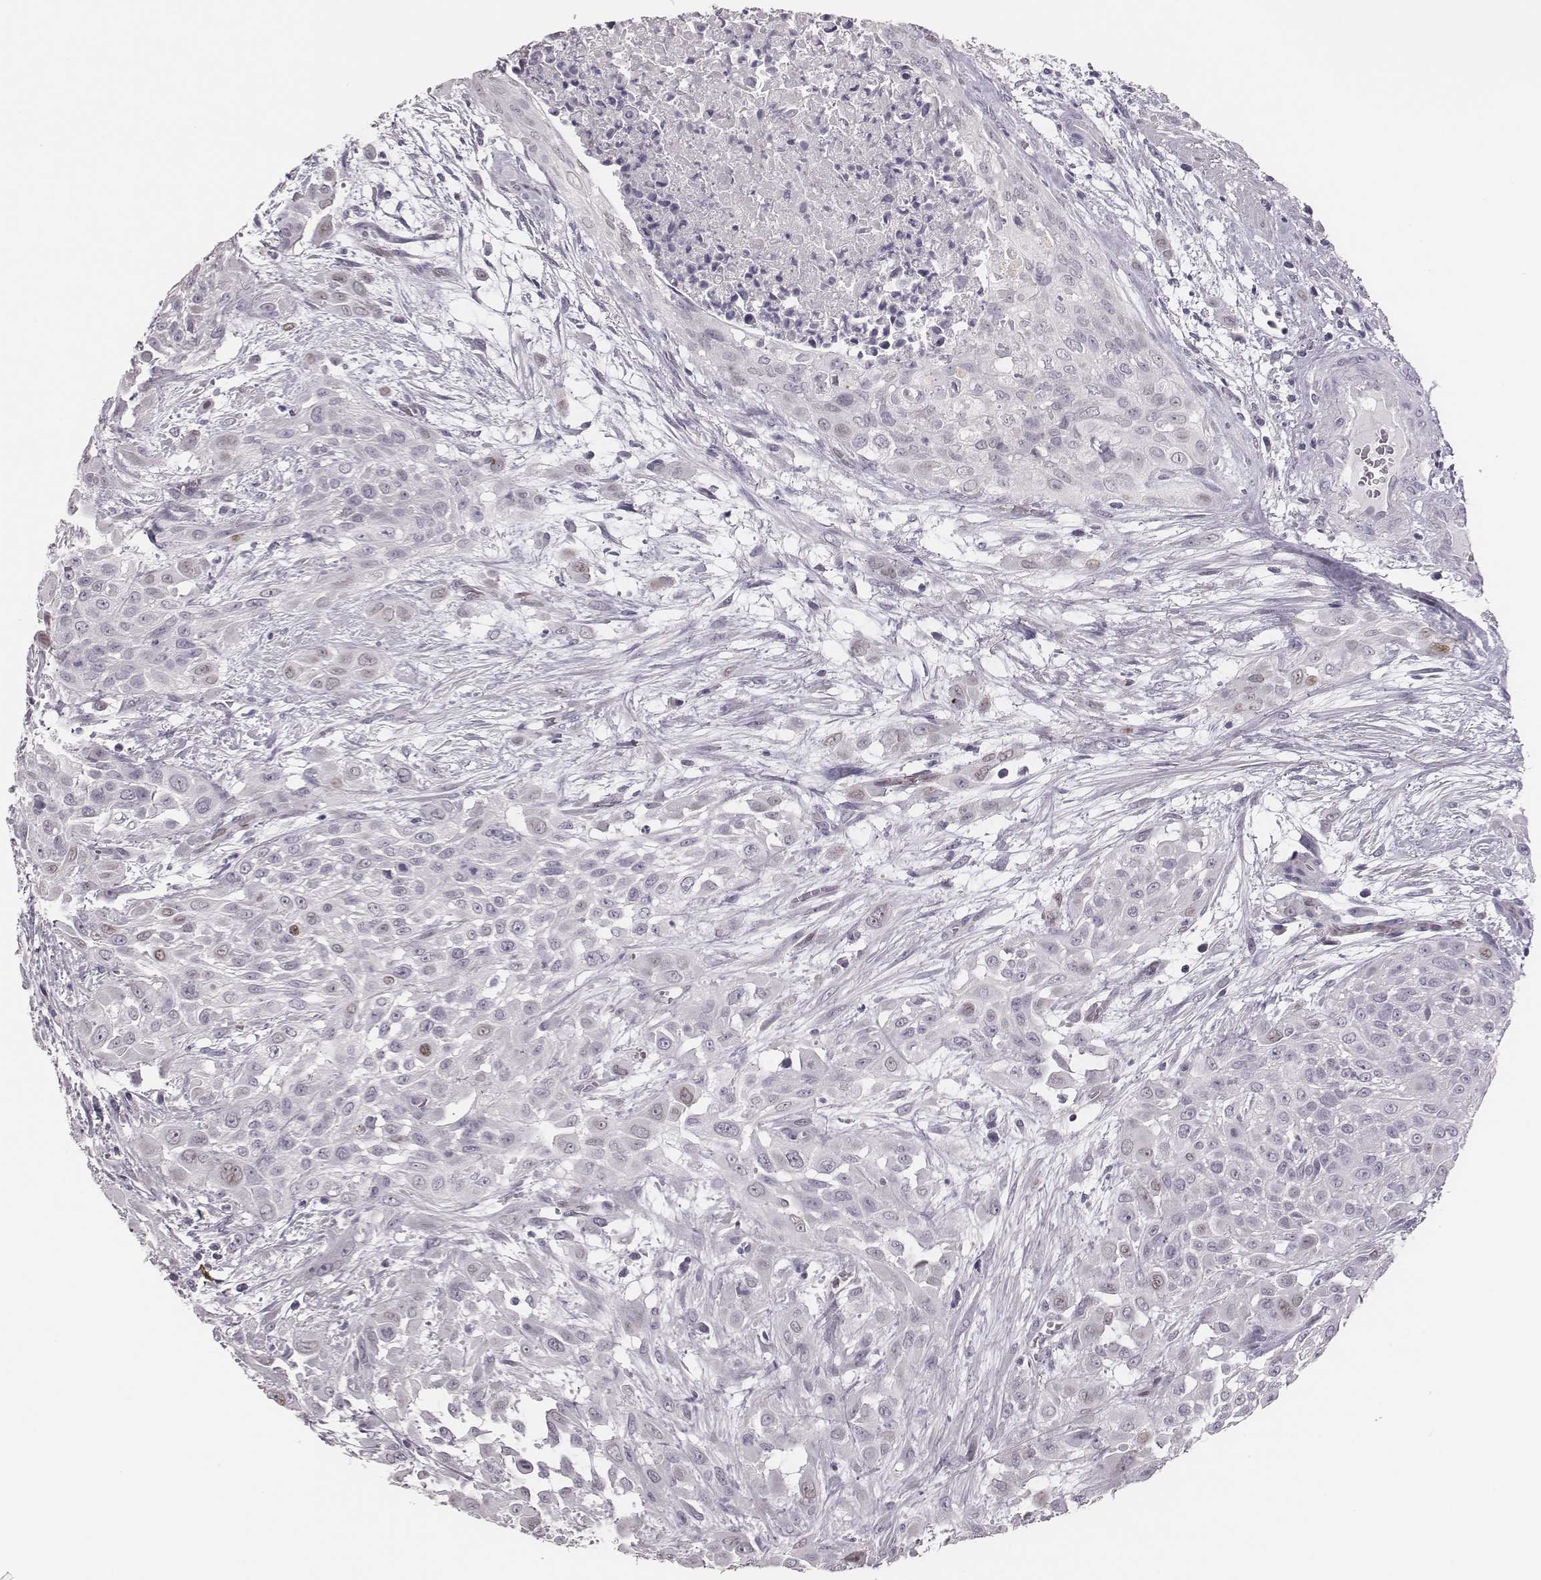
{"staining": {"intensity": "moderate", "quantity": "<25%", "location": "nuclear"}, "tissue": "urothelial cancer", "cell_type": "Tumor cells", "image_type": "cancer", "snomed": [{"axis": "morphology", "description": "Urothelial carcinoma, High grade"}, {"axis": "topography", "description": "Urinary bladder"}], "caption": "This image exhibits immunohistochemistry (IHC) staining of urothelial cancer, with low moderate nuclear expression in approximately <25% of tumor cells.", "gene": "ADGRF4", "patient": {"sex": "male", "age": 57}}